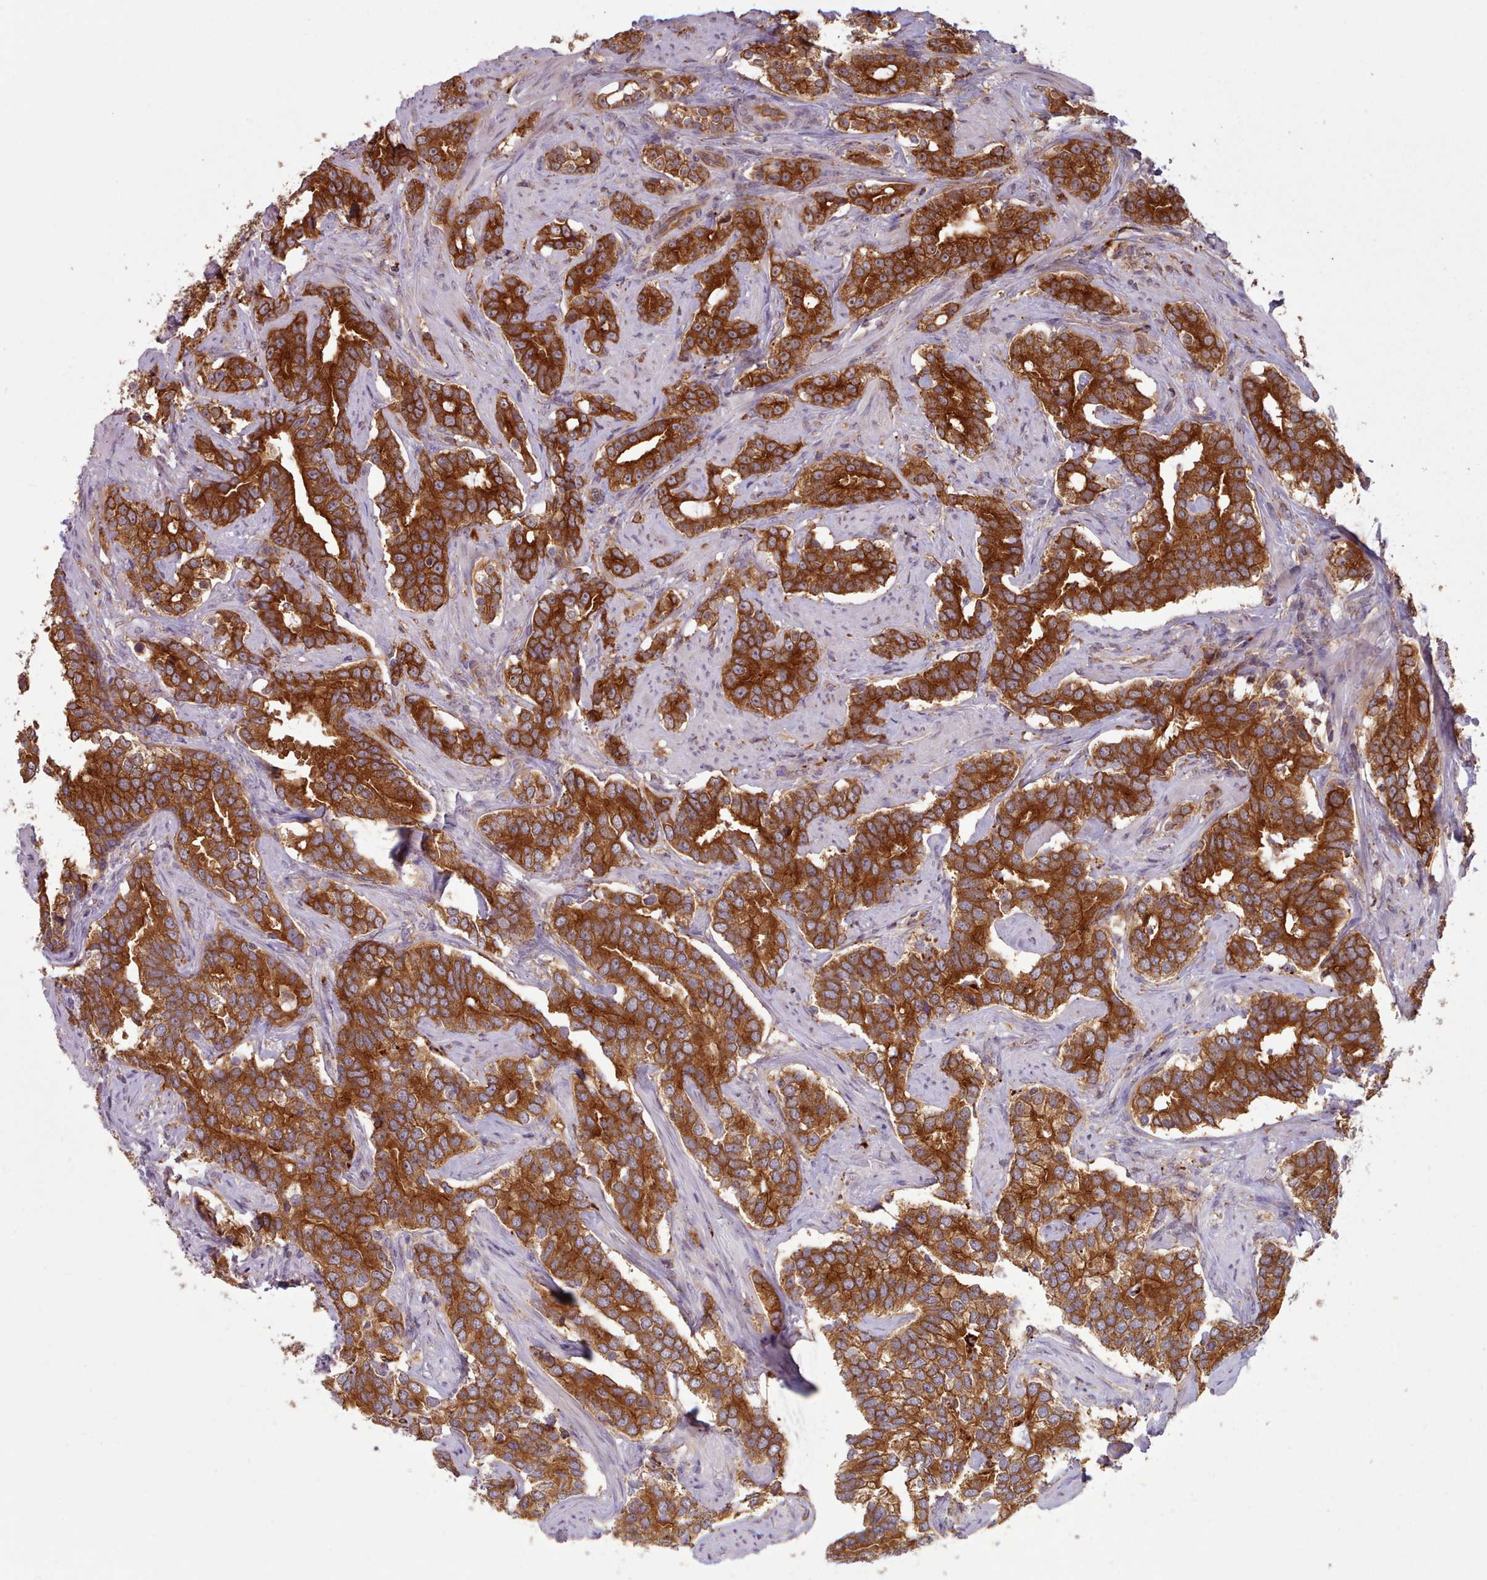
{"staining": {"intensity": "strong", "quantity": ">75%", "location": "cytoplasmic/membranous"}, "tissue": "prostate cancer", "cell_type": "Tumor cells", "image_type": "cancer", "snomed": [{"axis": "morphology", "description": "Adenocarcinoma, High grade"}, {"axis": "topography", "description": "Prostate"}], "caption": "Immunohistochemistry (IHC) image of human prostate adenocarcinoma (high-grade) stained for a protein (brown), which shows high levels of strong cytoplasmic/membranous positivity in approximately >75% of tumor cells.", "gene": "CRYBG1", "patient": {"sex": "male", "age": 64}}